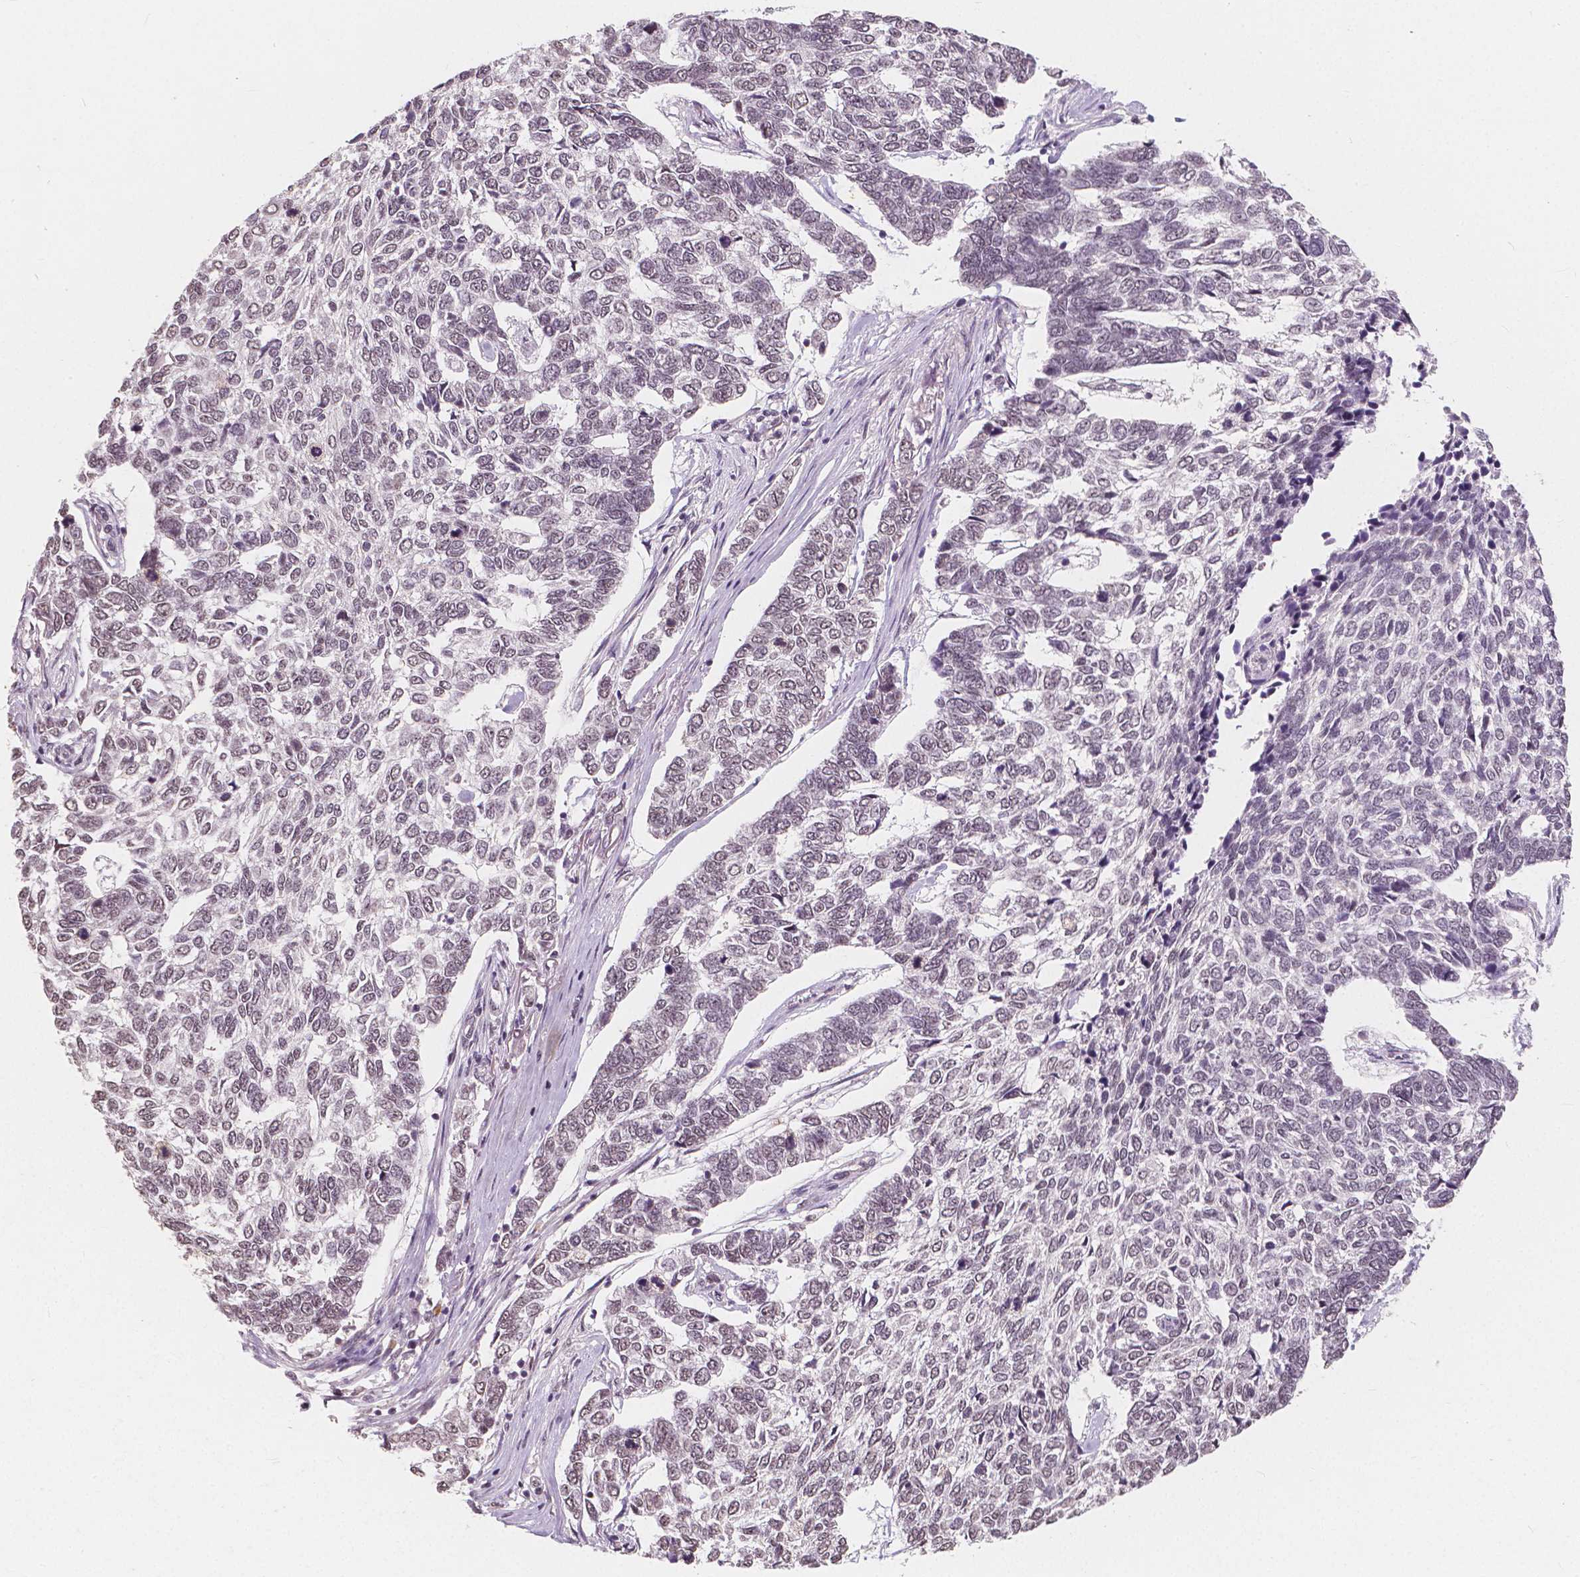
{"staining": {"intensity": "negative", "quantity": "none", "location": "none"}, "tissue": "skin cancer", "cell_type": "Tumor cells", "image_type": "cancer", "snomed": [{"axis": "morphology", "description": "Basal cell carcinoma"}, {"axis": "topography", "description": "Skin"}], "caption": "Immunohistochemistry of human basal cell carcinoma (skin) demonstrates no positivity in tumor cells.", "gene": "NOLC1", "patient": {"sex": "female", "age": 65}}